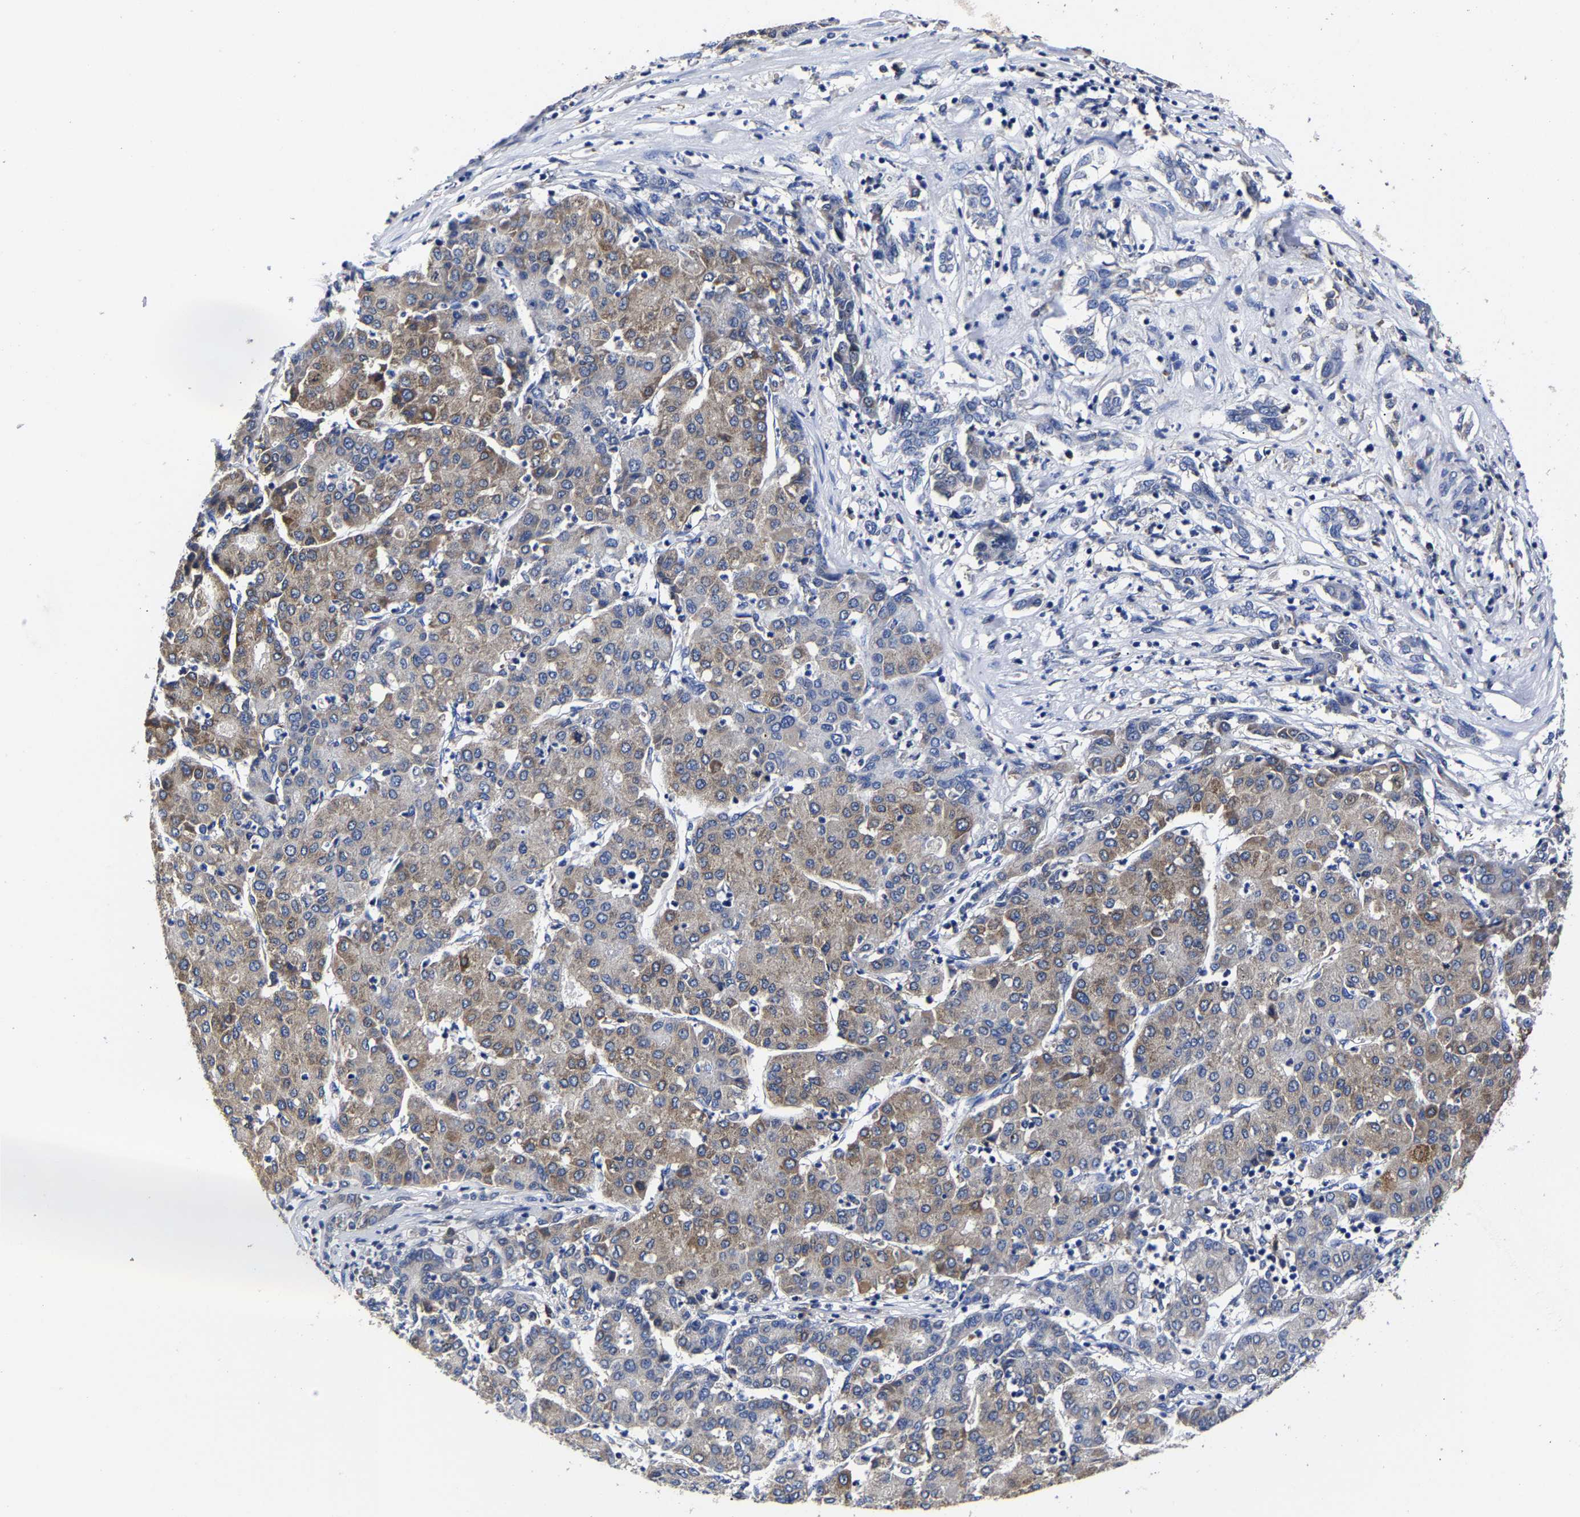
{"staining": {"intensity": "moderate", "quantity": ">75%", "location": "cytoplasmic/membranous"}, "tissue": "liver cancer", "cell_type": "Tumor cells", "image_type": "cancer", "snomed": [{"axis": "morphology", "description": "Carcinoma, Hepatocellular, NOS"}, {"axis": "topography", "description": "Liver"}], "caption": "Liver cancer (hepatocellular carcinoma) stained with IHC reveals moderate cytoplasmic/membranous positivity in approximately >75% of tumor cells.", "gene": "AASS", "patient": {"sex": "male", "age": 65}}